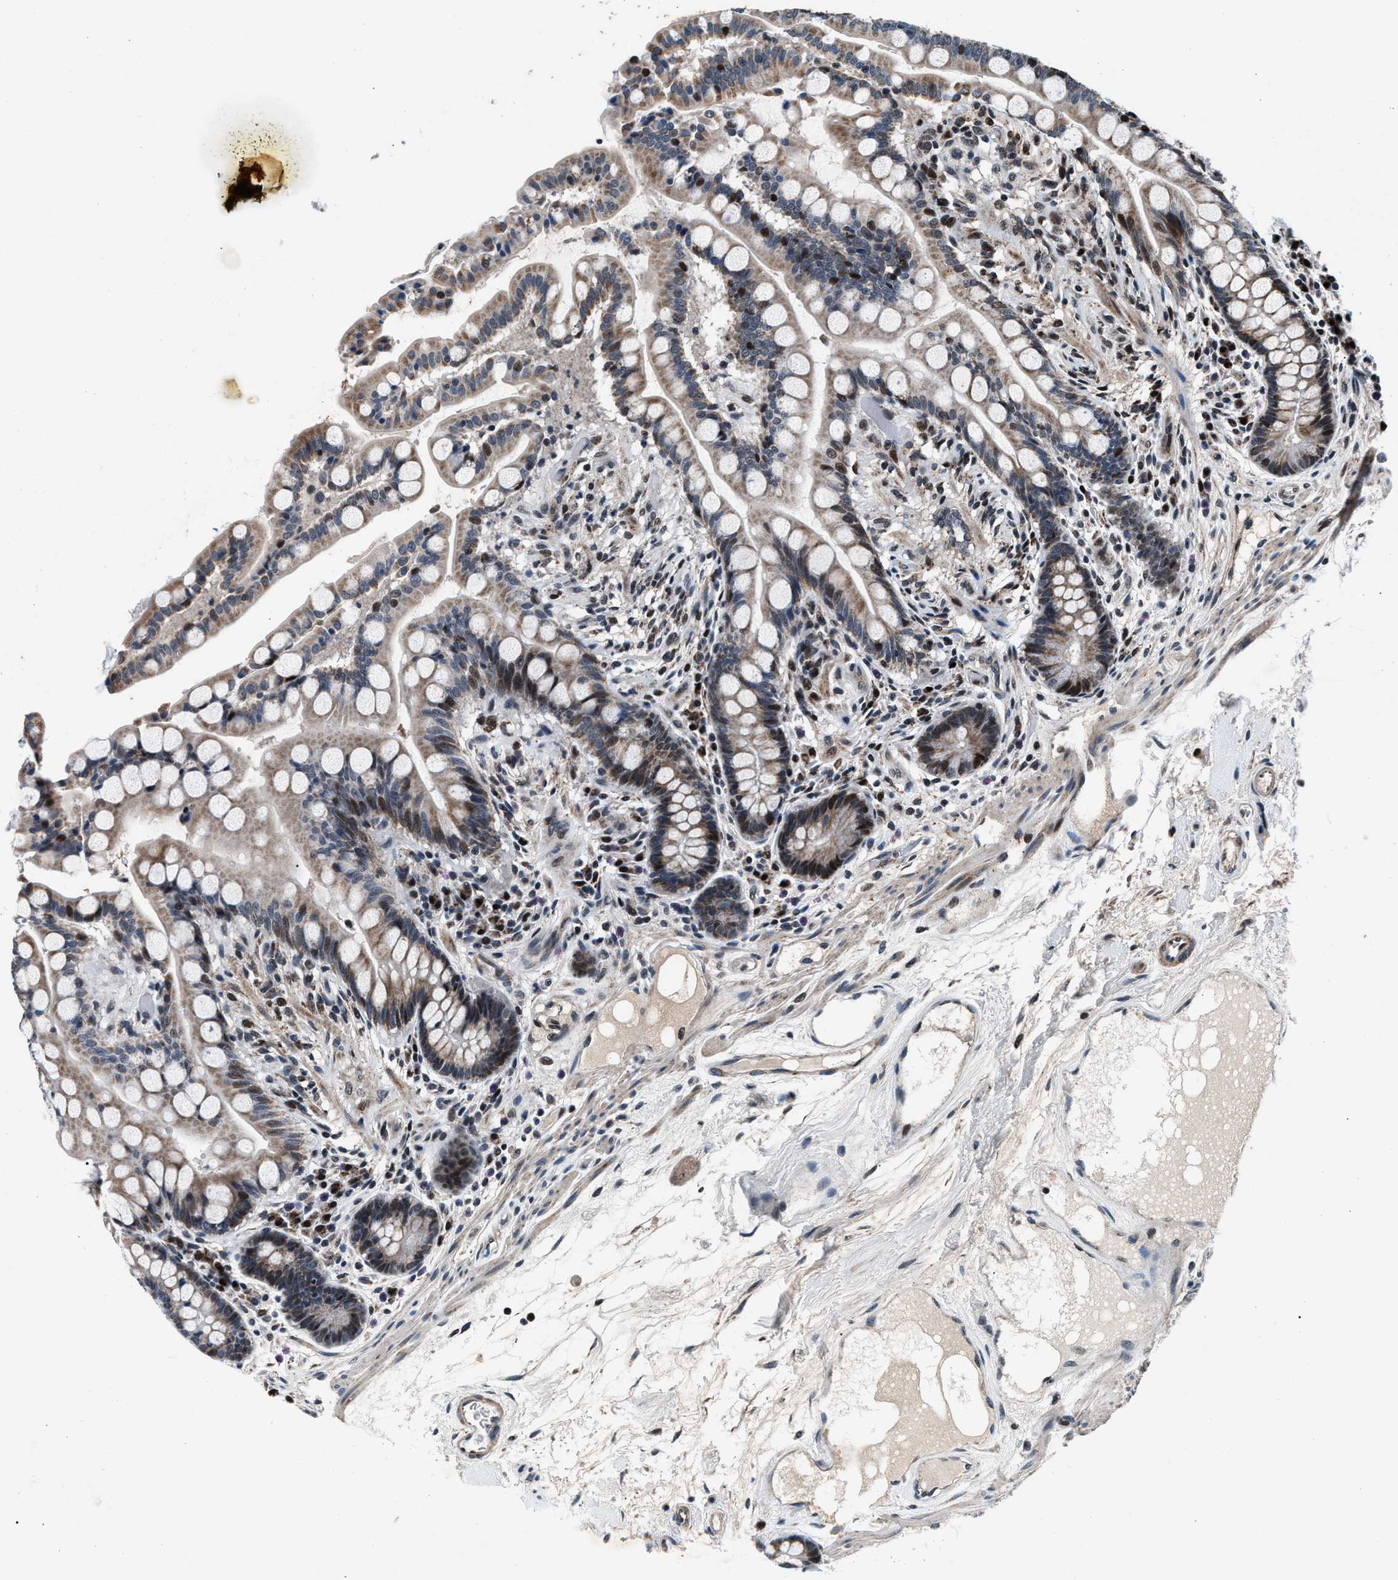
{"staining": {"intensity": "weak", "quantity": "25%-75%", "location": "cytoplasmic/membranous"}, "tissue": "colon", "cell_type": "Endothelial cells", "image_type": "normal", "snomed": [{"axis": "morphology", "description": "Normal tissue, NOS"}, {"axis": "topography", "description": "Colon"}], "caption": "This is a micrograph of immunohistochemistry (IHC) staining of unremarkable colon, which shows weak staining in the cytoplasmic/membranous of endothelial cells.", "gene": "PRRC2B", "patient": {"sex": "male", "age": 73}}